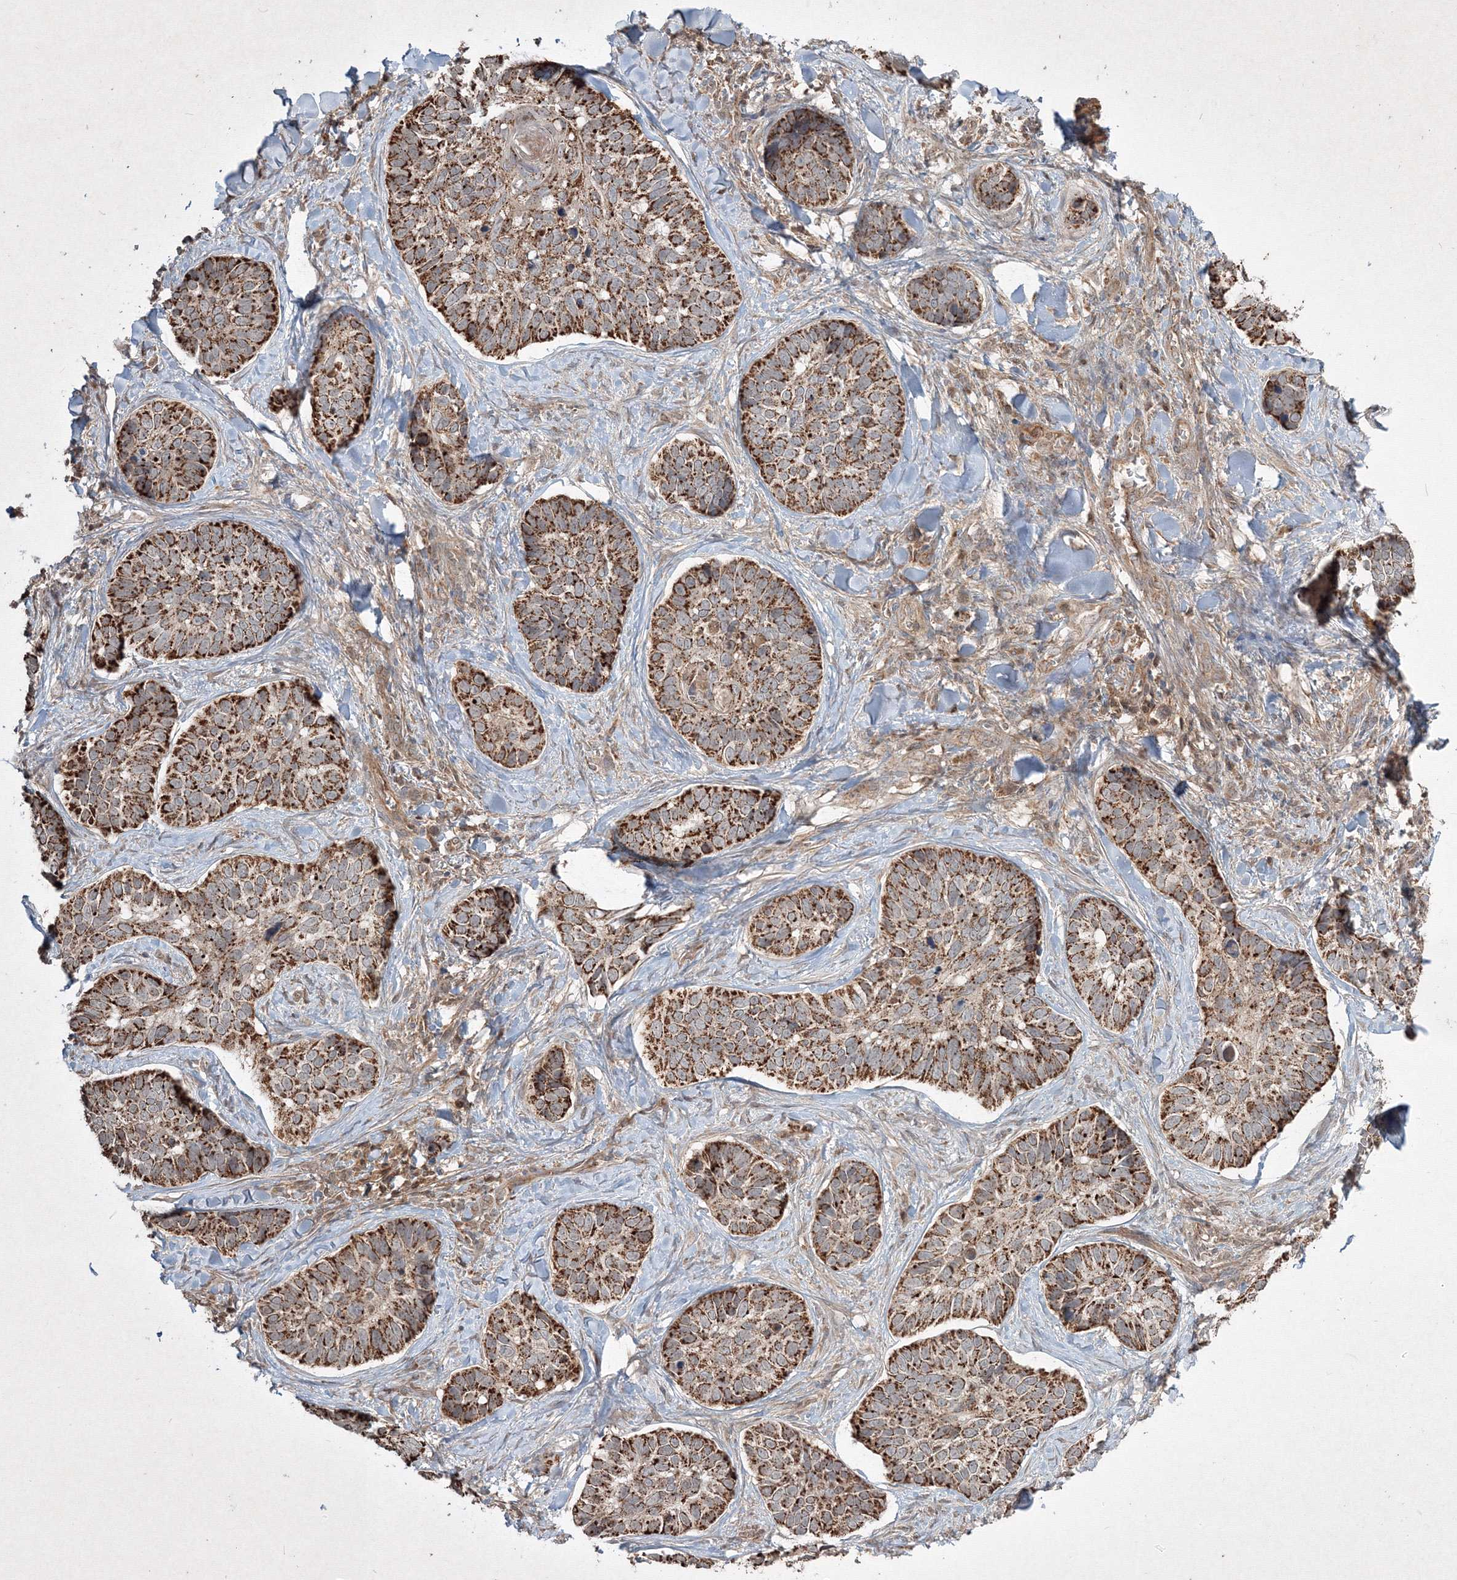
{"staining": {"intensity": "strong", "quantity": ">75%", "location": "cytoplasmic/membranous"}, "tissue": "skin cancer", "cell_type": "Tumor cells", "image_type": "cancer", "snomed": [{"axis": "morphology", "description": "Basal cell carcinoma"}, {"axis": "topography", "description": "Skin"}], "caption": "Human basal cell carcinoma (skin) stained for a protein (brown) displays strong cytoplasmic/membranous positive staining in about >75% of tumor cells.", "gene": "PLTP", "patient": {"sex": "male", "age": 62}}